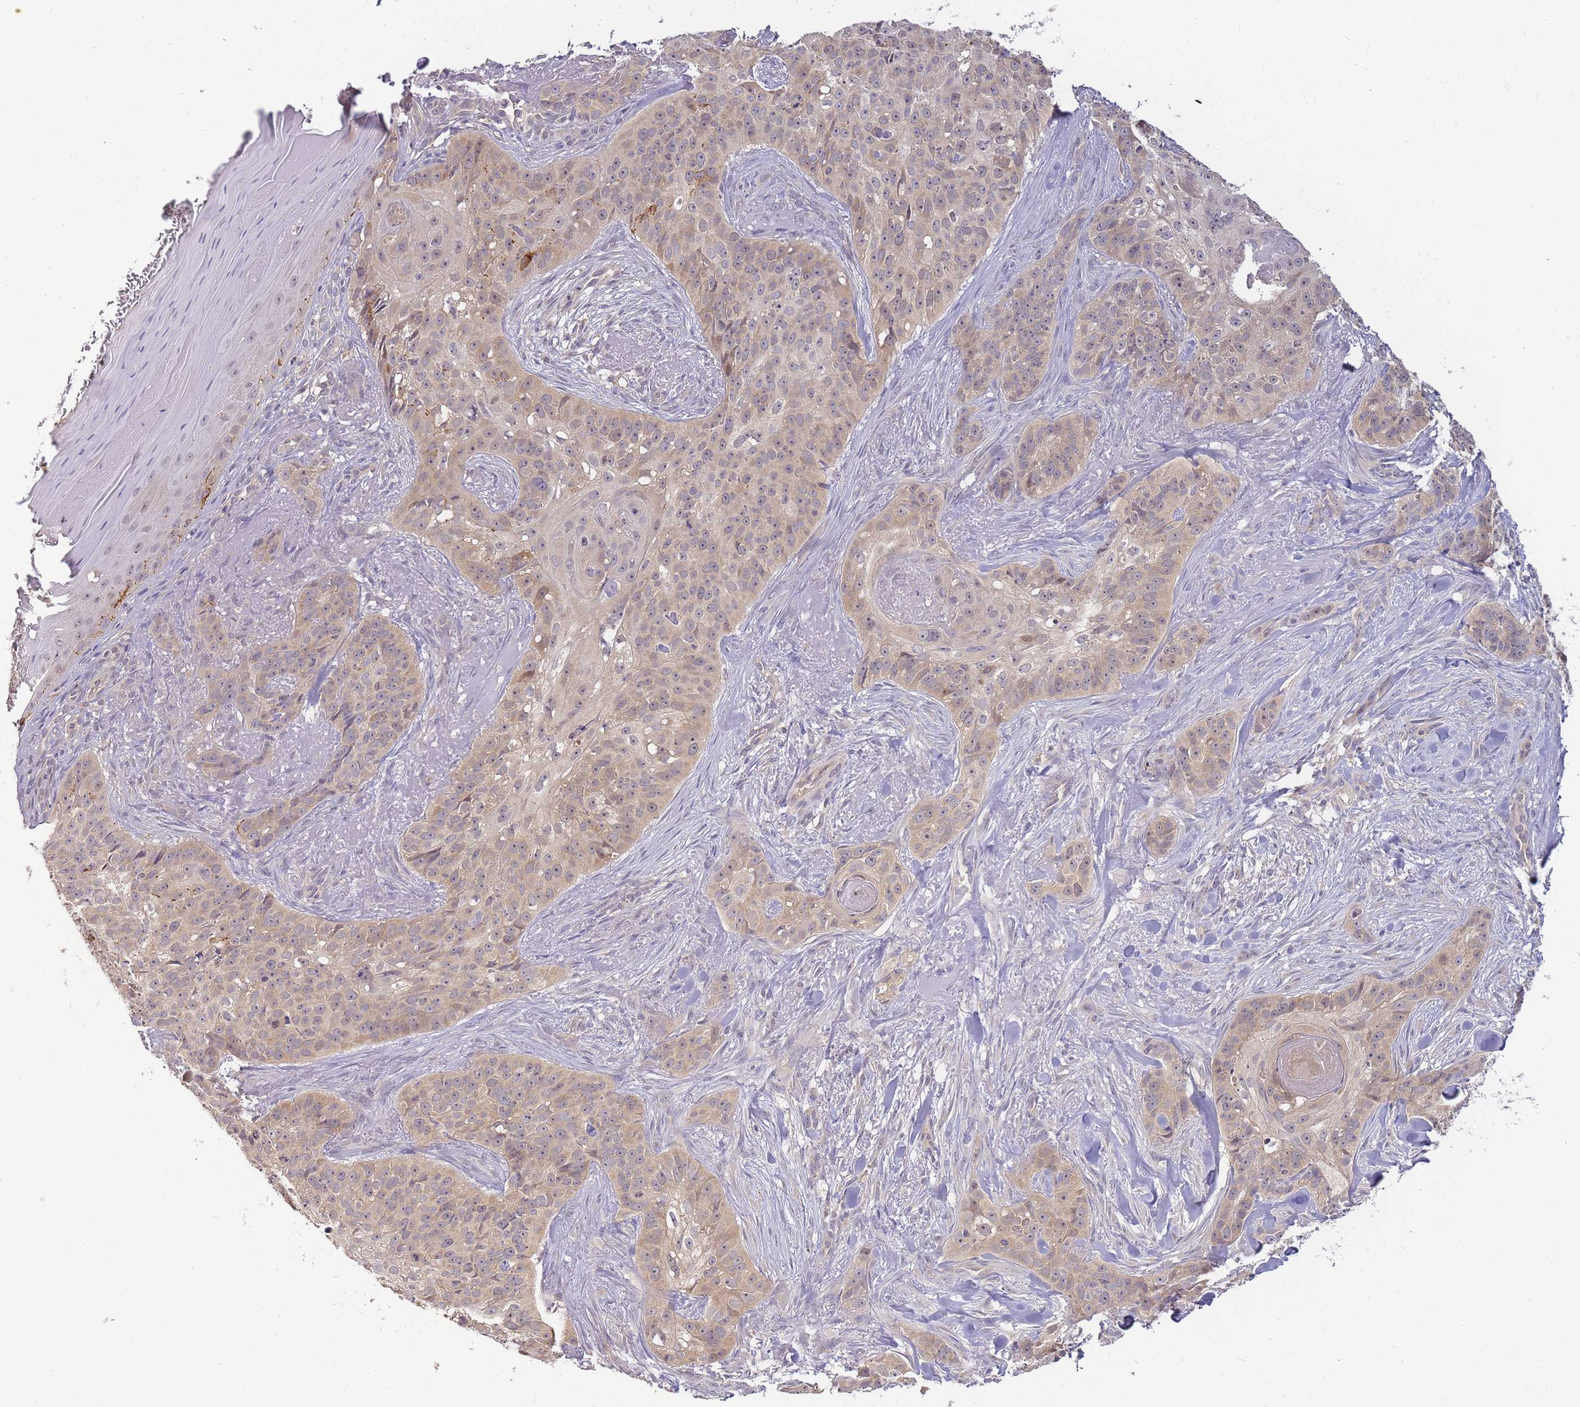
{"staining": {"intensity": "weak", "quantity": "<25%", "location": "cytoplasmic/membranous"}, "tissue": "skin cancer", "cell_type": "Tumor cells", "image_type": "cancer", "snomed": [{"axis": "morphology", "description": "Basal cell carcinoma"}, {"axis": "topography", "description": "Skin"}], "caption": "Tumor cells are negative for protein expression in human skin cancer (basal cell carcinoma).", "gene": "ZNF577", "patient": {"sex": "female", "age": 92}}